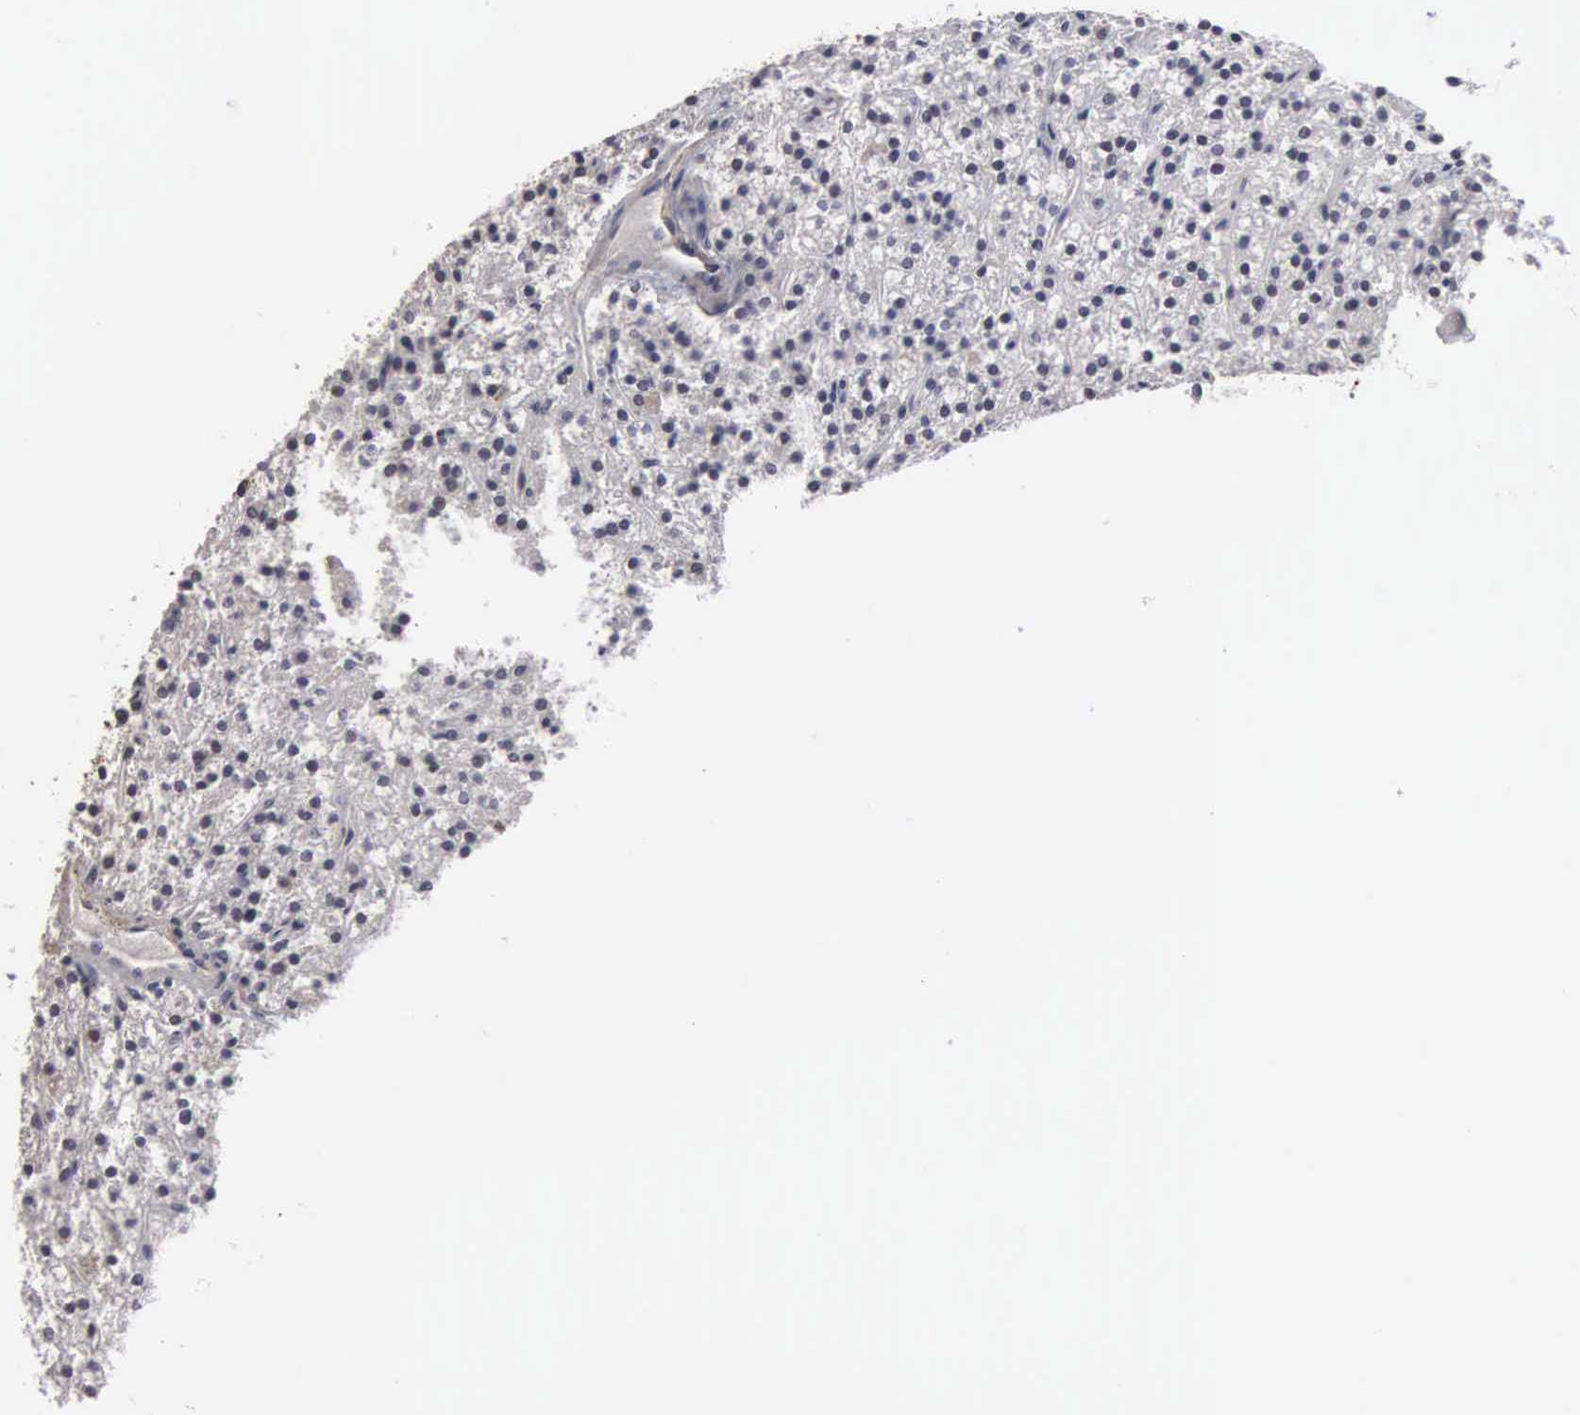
{"staining": {"intensity": "negative", "quantity": "none", "location": "none"}, "tissue": "parathyroid gland", "cell_type": "Glandular cells", "image_type": "normal", "snomed": [{"axis": "morphology", "description": "Normal tissue, NOS"}, {"axis": "topography", "description": "Parathyroid gland"}], "caption": "Protein analysis of benign parathyroid gland exhibits no significant expression in glandular cells.", "gene": "NGDN", "patient": {"sex": "female", "age": 74}}